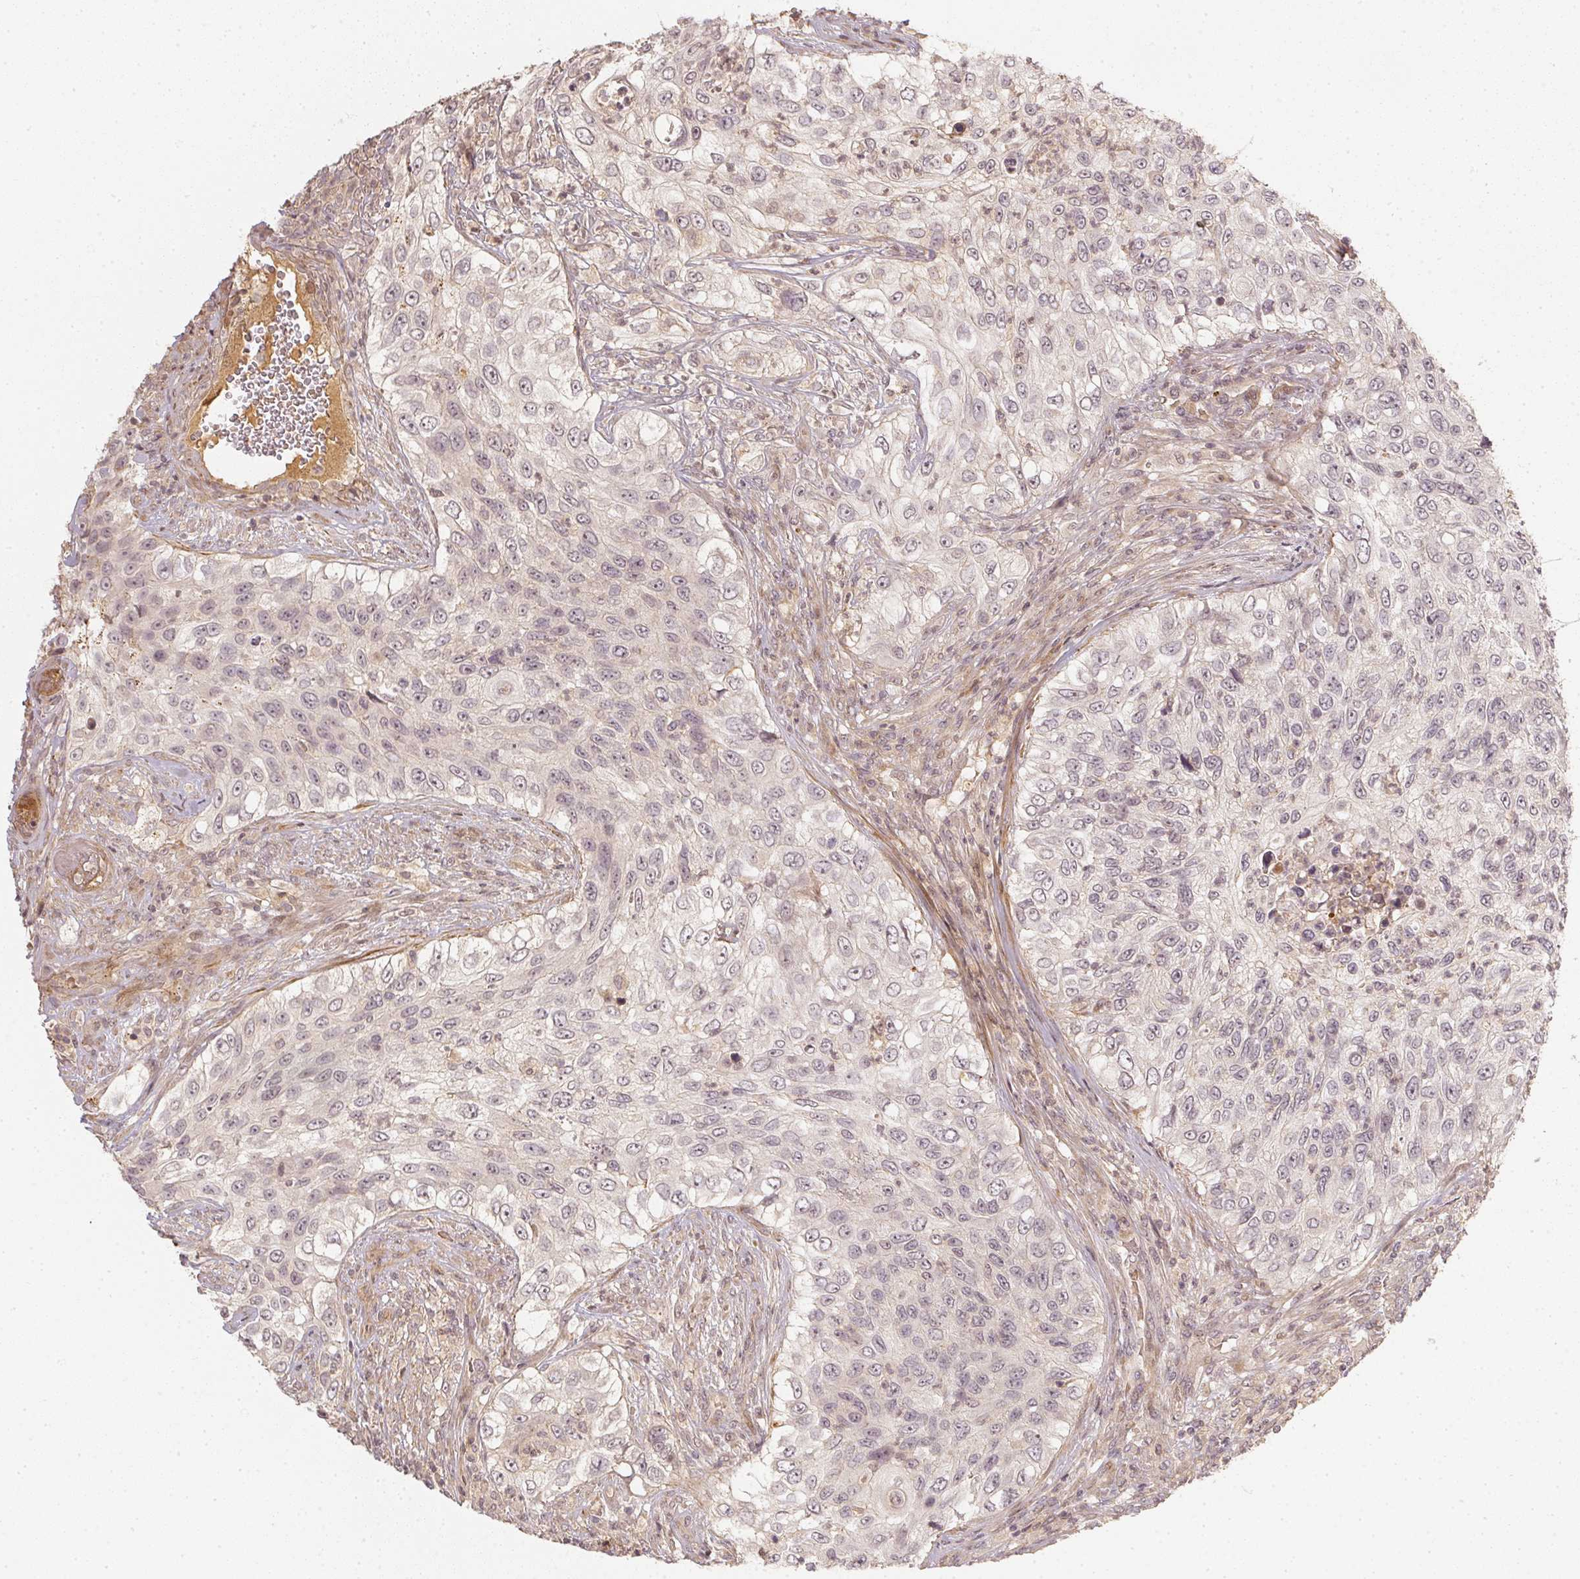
{"staining": {"intensity": "negative", "quantity": "none", "location": "none"}, "tissue": "urothelial cancer", "cell_type": "Tumor cells", "image_type": "cancer", "snomed": [{"axis": "morphology", "description": "Urothelial carcinoma, High grade"}, {"axis": "topography", "description": "Urinary bladder"}], "caption": "Tumor cells show no significant protein positivity in high-grade urothelial carcinoma.", "gene": "SERPINE1", "patient": {"sex": "female", "age": 60}}